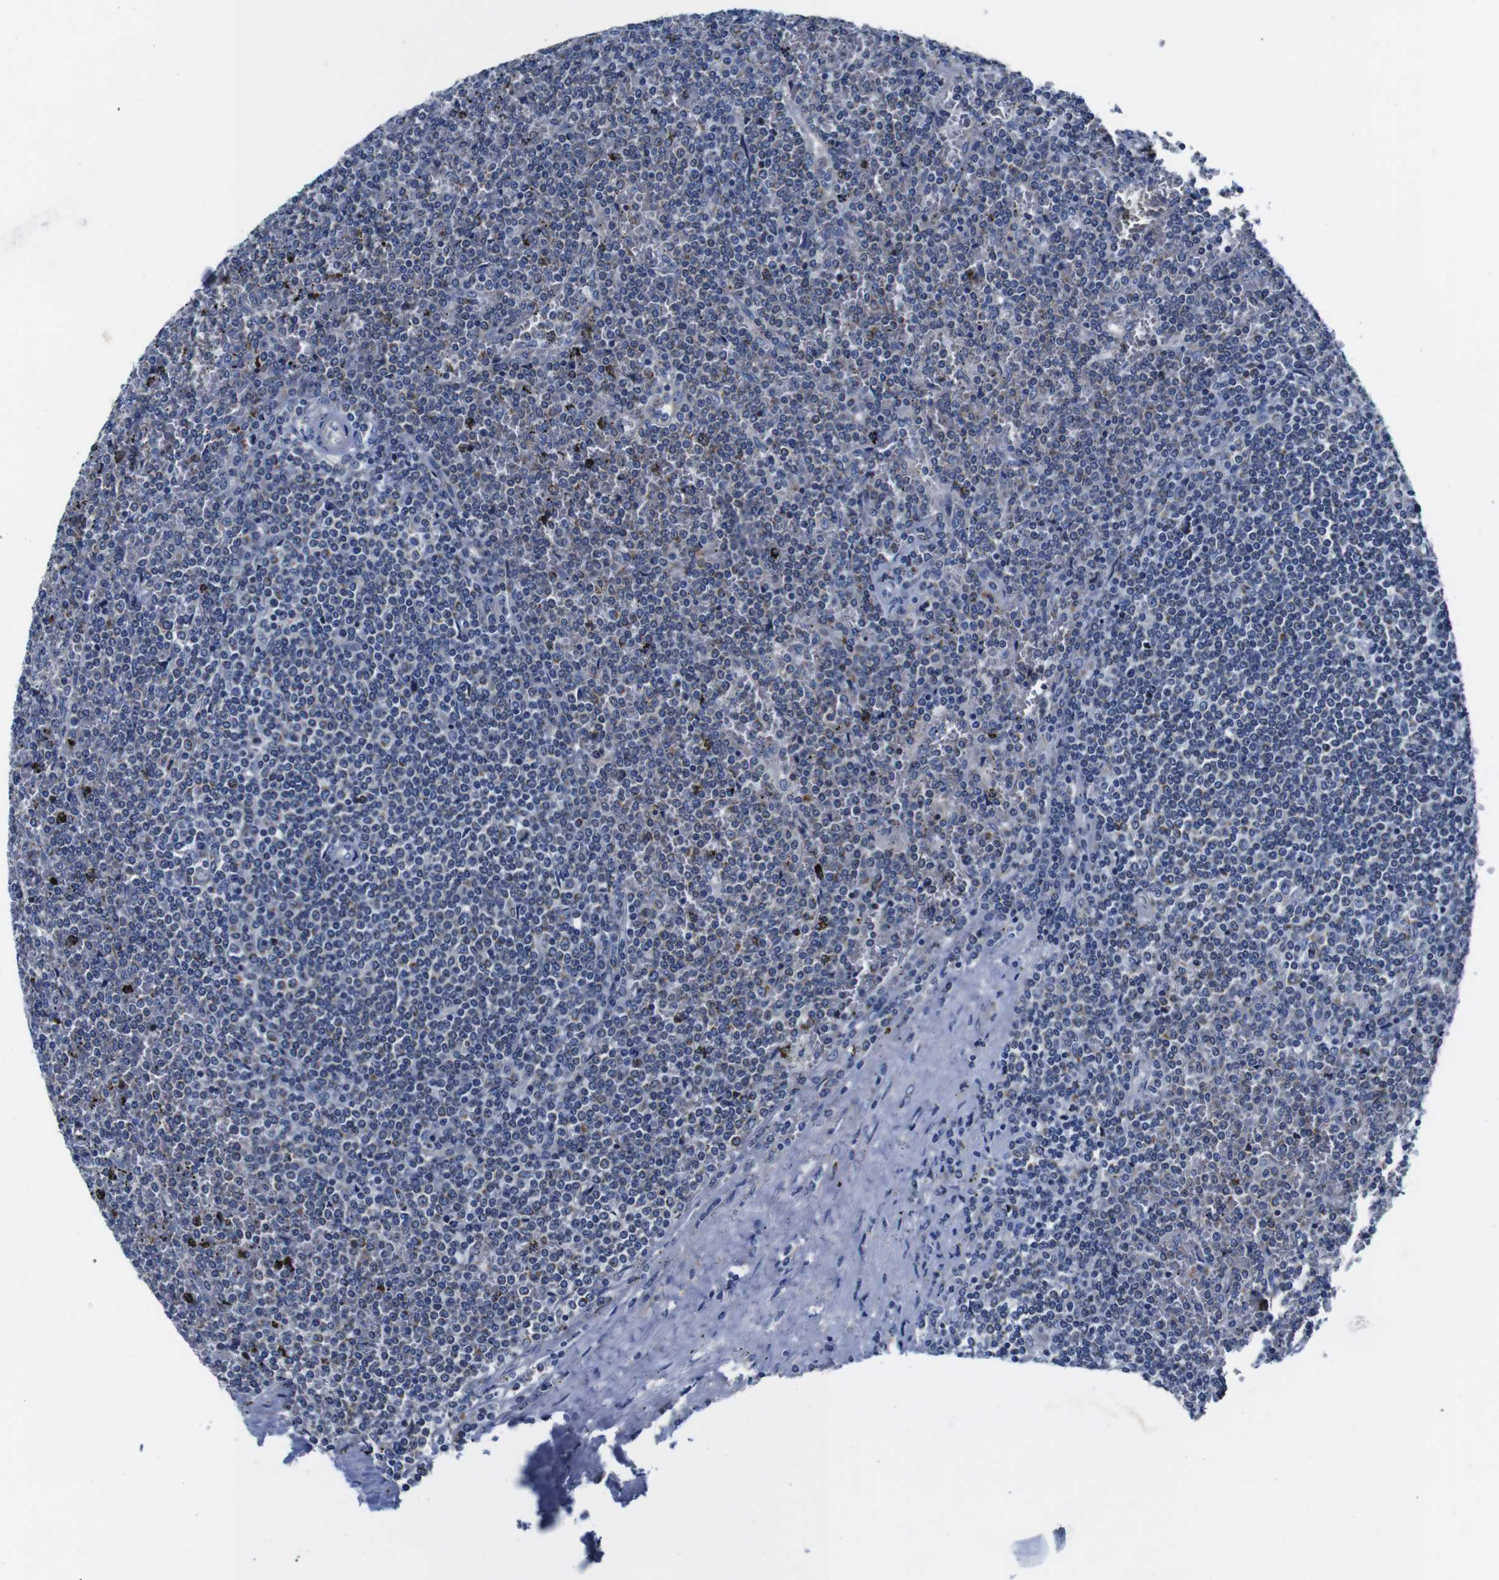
{"staining": {"intensity": "weak", "quantity": "<25%", "location": "cytoplasmic/membranous"}, "tissue": "lymphoma", "cell_type": "Tumor cells", "image_type": "cancer", "snomed": [{"axis": "morphology", "description": "Malignant lymphoma, non-Hodgkin's type, Low grade"}, {"axis": "topography", "description": "Spleen"}], "caption": "Tumor cells show no significant staining in lymphoma. (Stains: DAB (3,3'-diaminobenzidine) IHC with hematoxylin counter stain, Microscopy: brightfield microscopy at high magnification).", "gene": "SNX19", "patient": {"sex": "female", "age": 19}}